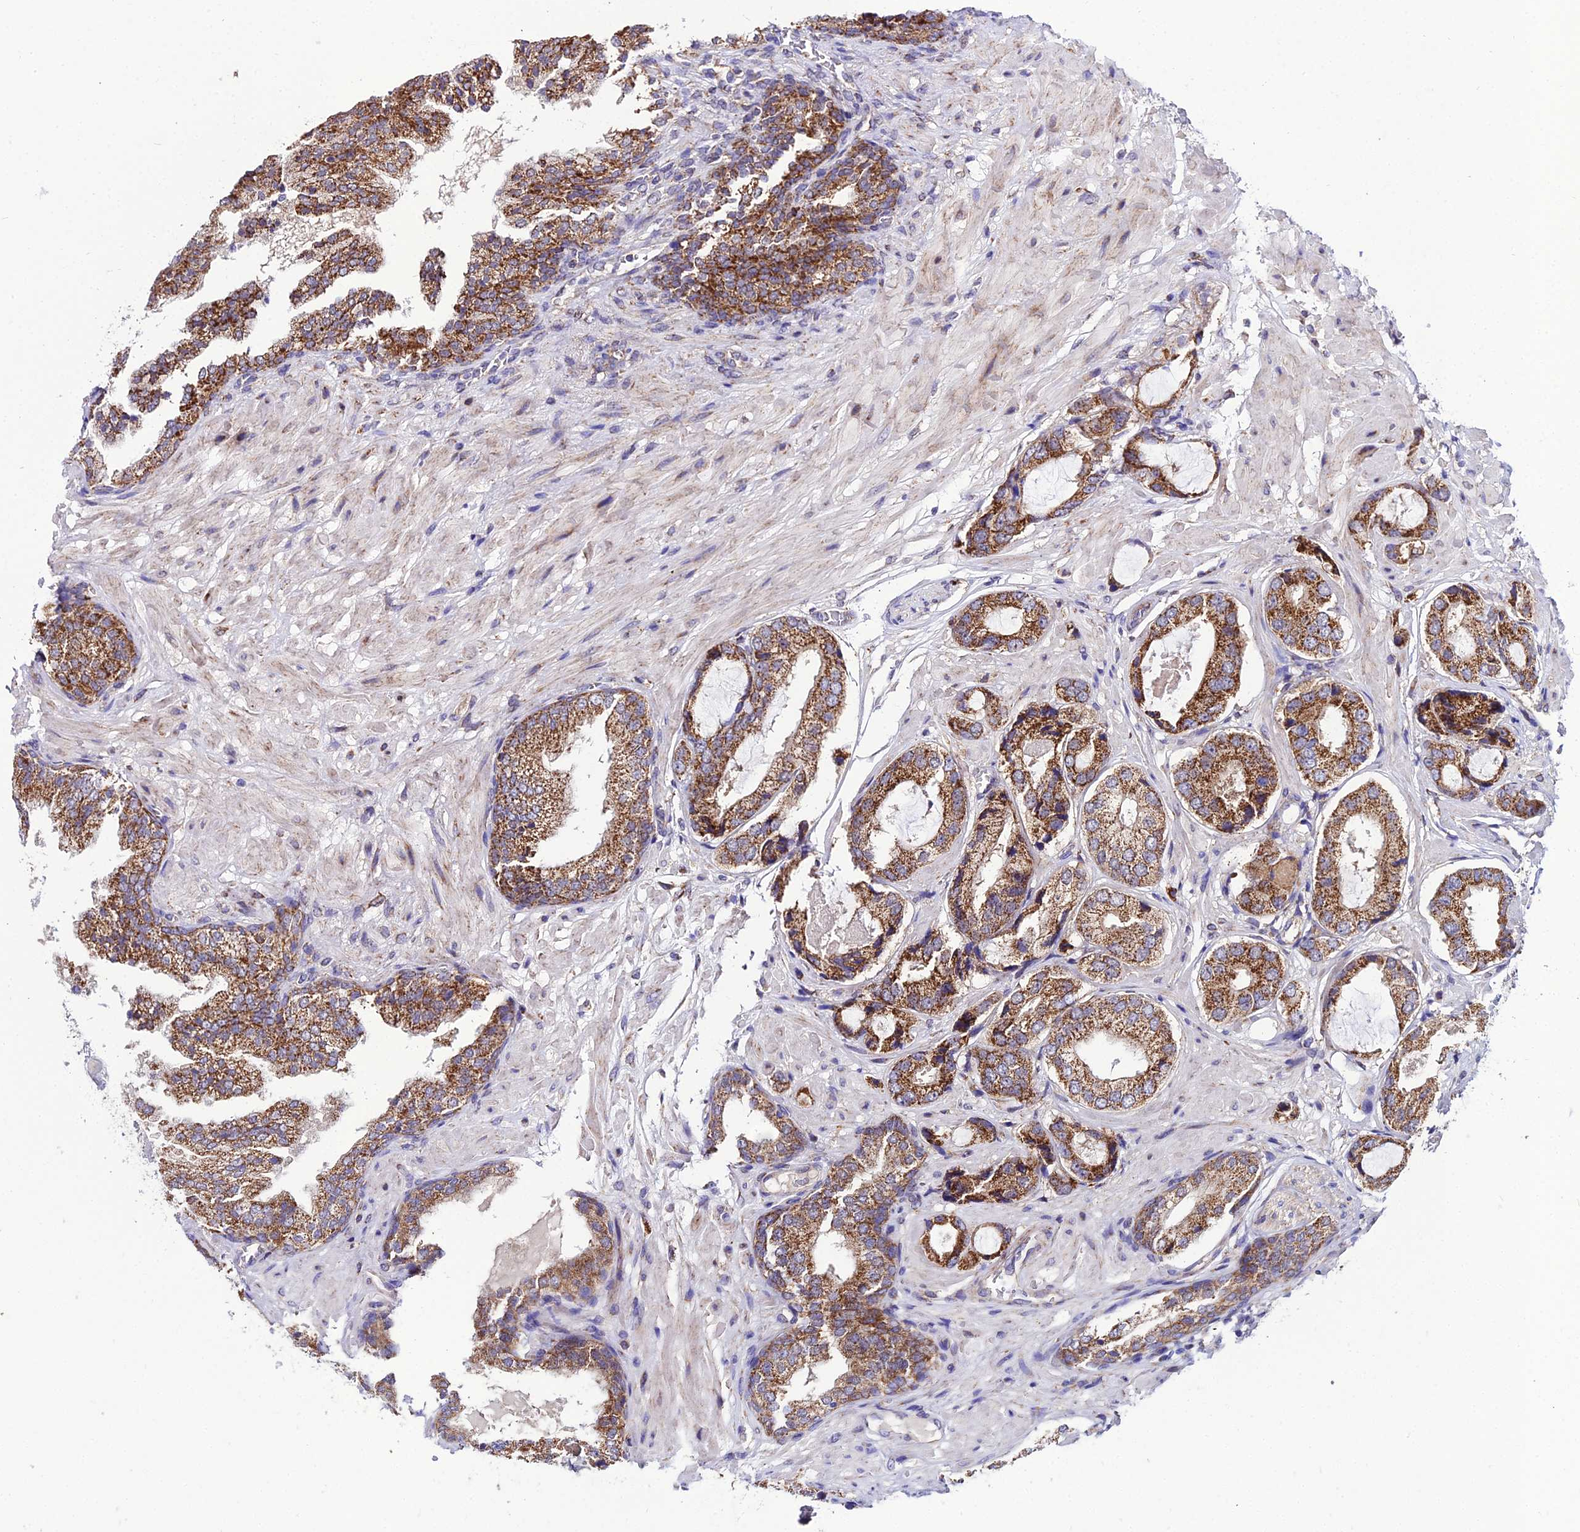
{"staining": {"intensity": "strong", "quantity": ">75%", "location": "cytoplasmic/membranous"}, "tissue": "prostate cancer", "cell_type": "Tumor cells", "image_type": "cancer", "snomed": [{"axis": "morphology", "description": "Adenocarcinoma, High grade"}, {"axis": "topography", "description": "Prostate"}], "caption": "This micrograph demonstrates immunohistochemistry (IHC) staining of prostate high-grade adenocarcinoma, with high strong cytoplasmic/membranous expression in approximately >75% of tumor cells.", "gene": "PSMD2", "patient": {"sex": "male", "age": 59}}